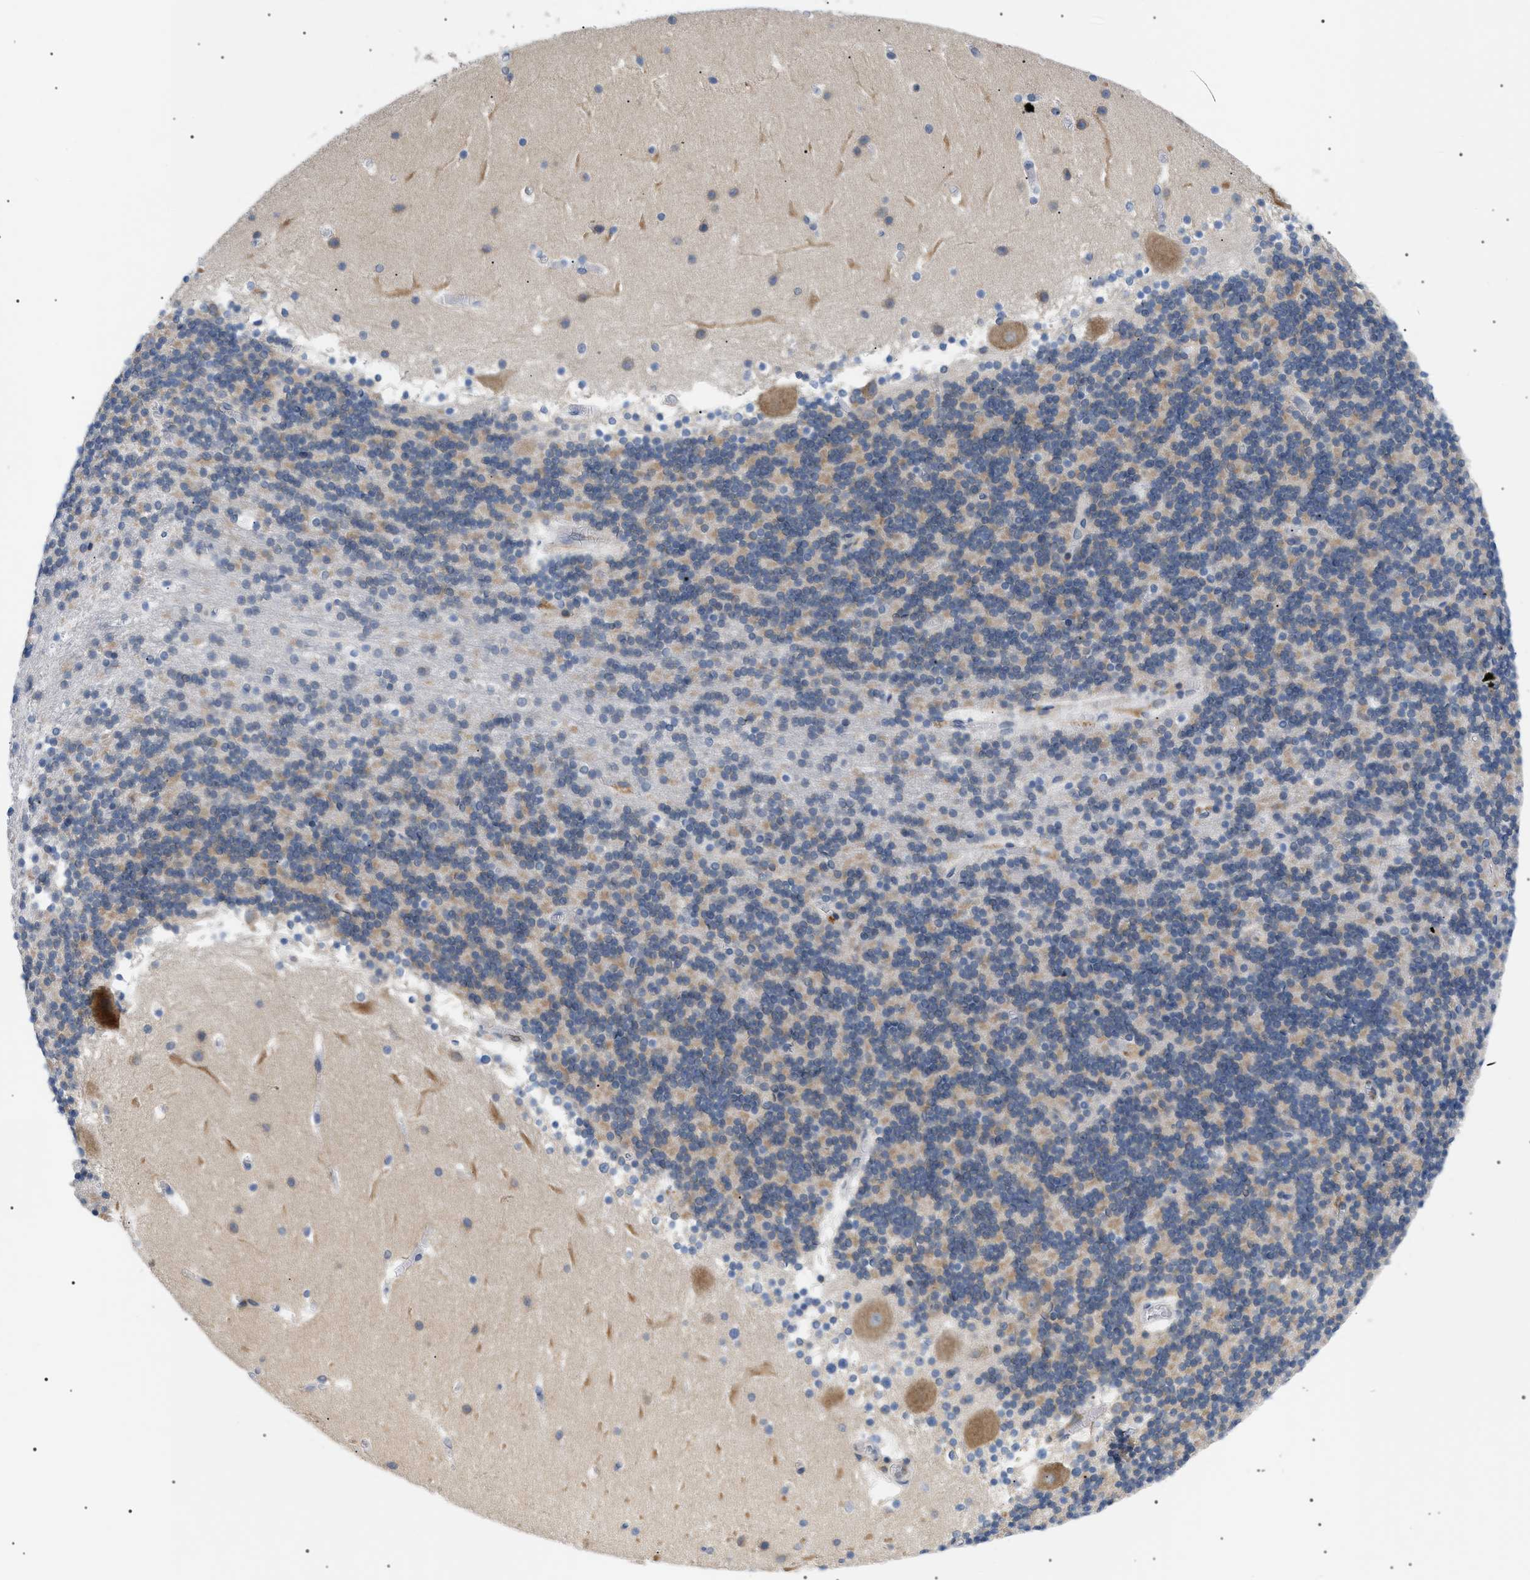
{"staining": {"intensity": "weak", "quantity": "<25%", "location": "cytoplasmic/membranous"}, "tissue": "cerebellum", "cell_type": "Cells in granular layer", "image_type": "normal", "snomed": [{"axis": "morphology", "description": "Normal tissue, NOS"}, {"axis": "topography", "description": "Cerebellum"}], "caption": "Protein analysis of normal cerebellum shows no significant expression in cells in granular layer.", "gene": "DERL1", "patient": {"sex": "male", "age": 45}}